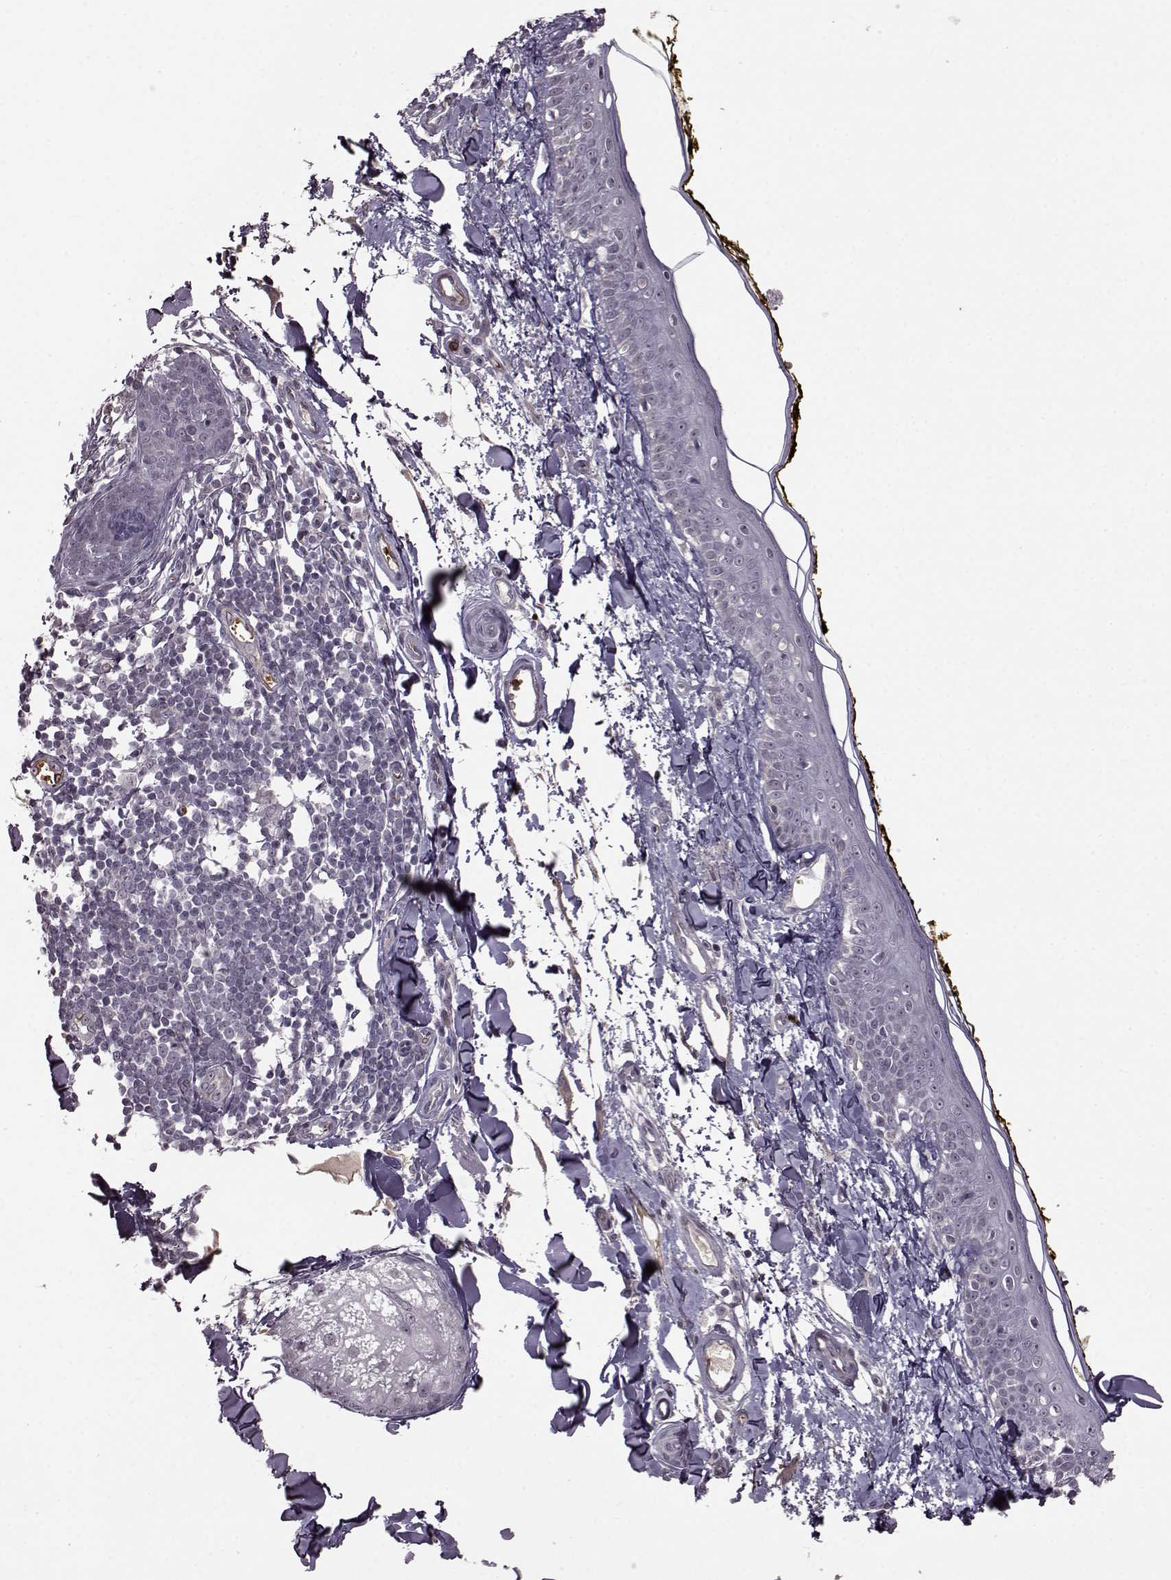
{"staining": {"intensity": "negative", "quantity": "none", "location": "none"}, "tissue": "skin", "cell_type": "Fibroblasts", "image_type": "normal", "snomed": [{"axis": "morphology", "description": "Normal tissue, NOS"}, {"axis": "topography", "description": "Skin"}], "caption": "Immunohistochemistry of unremarkable skin reveals no staining in fibroblasts.", "gene": "PROP1", "patient": {"sex": "male", "age": 76}}